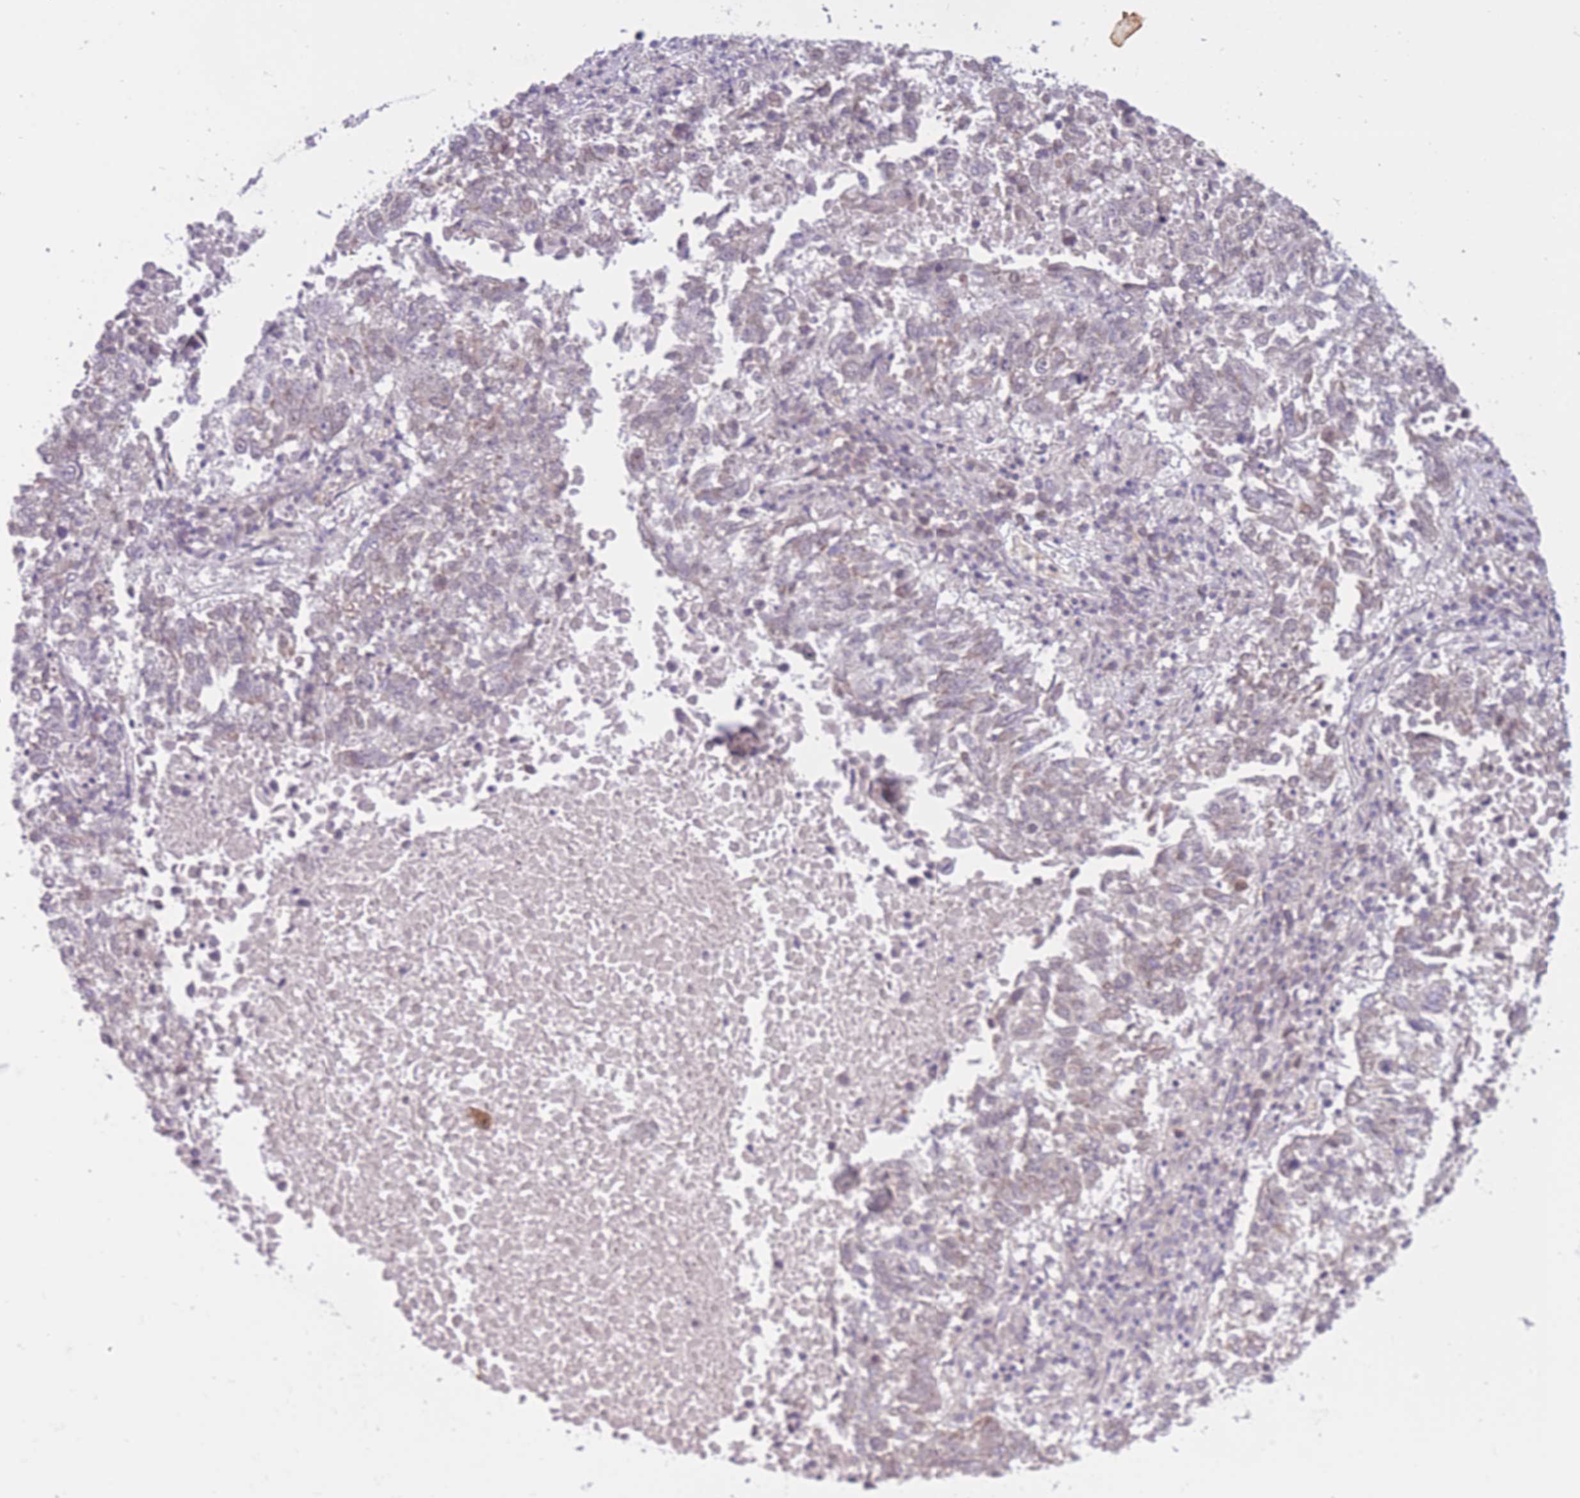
{"staining": {"intensity": "negative", "quantity": "none", "location": "none"}, "tissue": "lung cancer", "cell_type": "Tumor cells", "image_type": "cancer", "snomed": [{"axis": "morphology", "description": "Squamous cell carcinoma, NOS"}, {"axis": "topography", "description": "Lung"}], "caption": "Tumor cells show no significant protein positivity in lung squamous cell carcinoma.", "gene": "FUT5", "patient": {"sex": "male", "age": 73}}